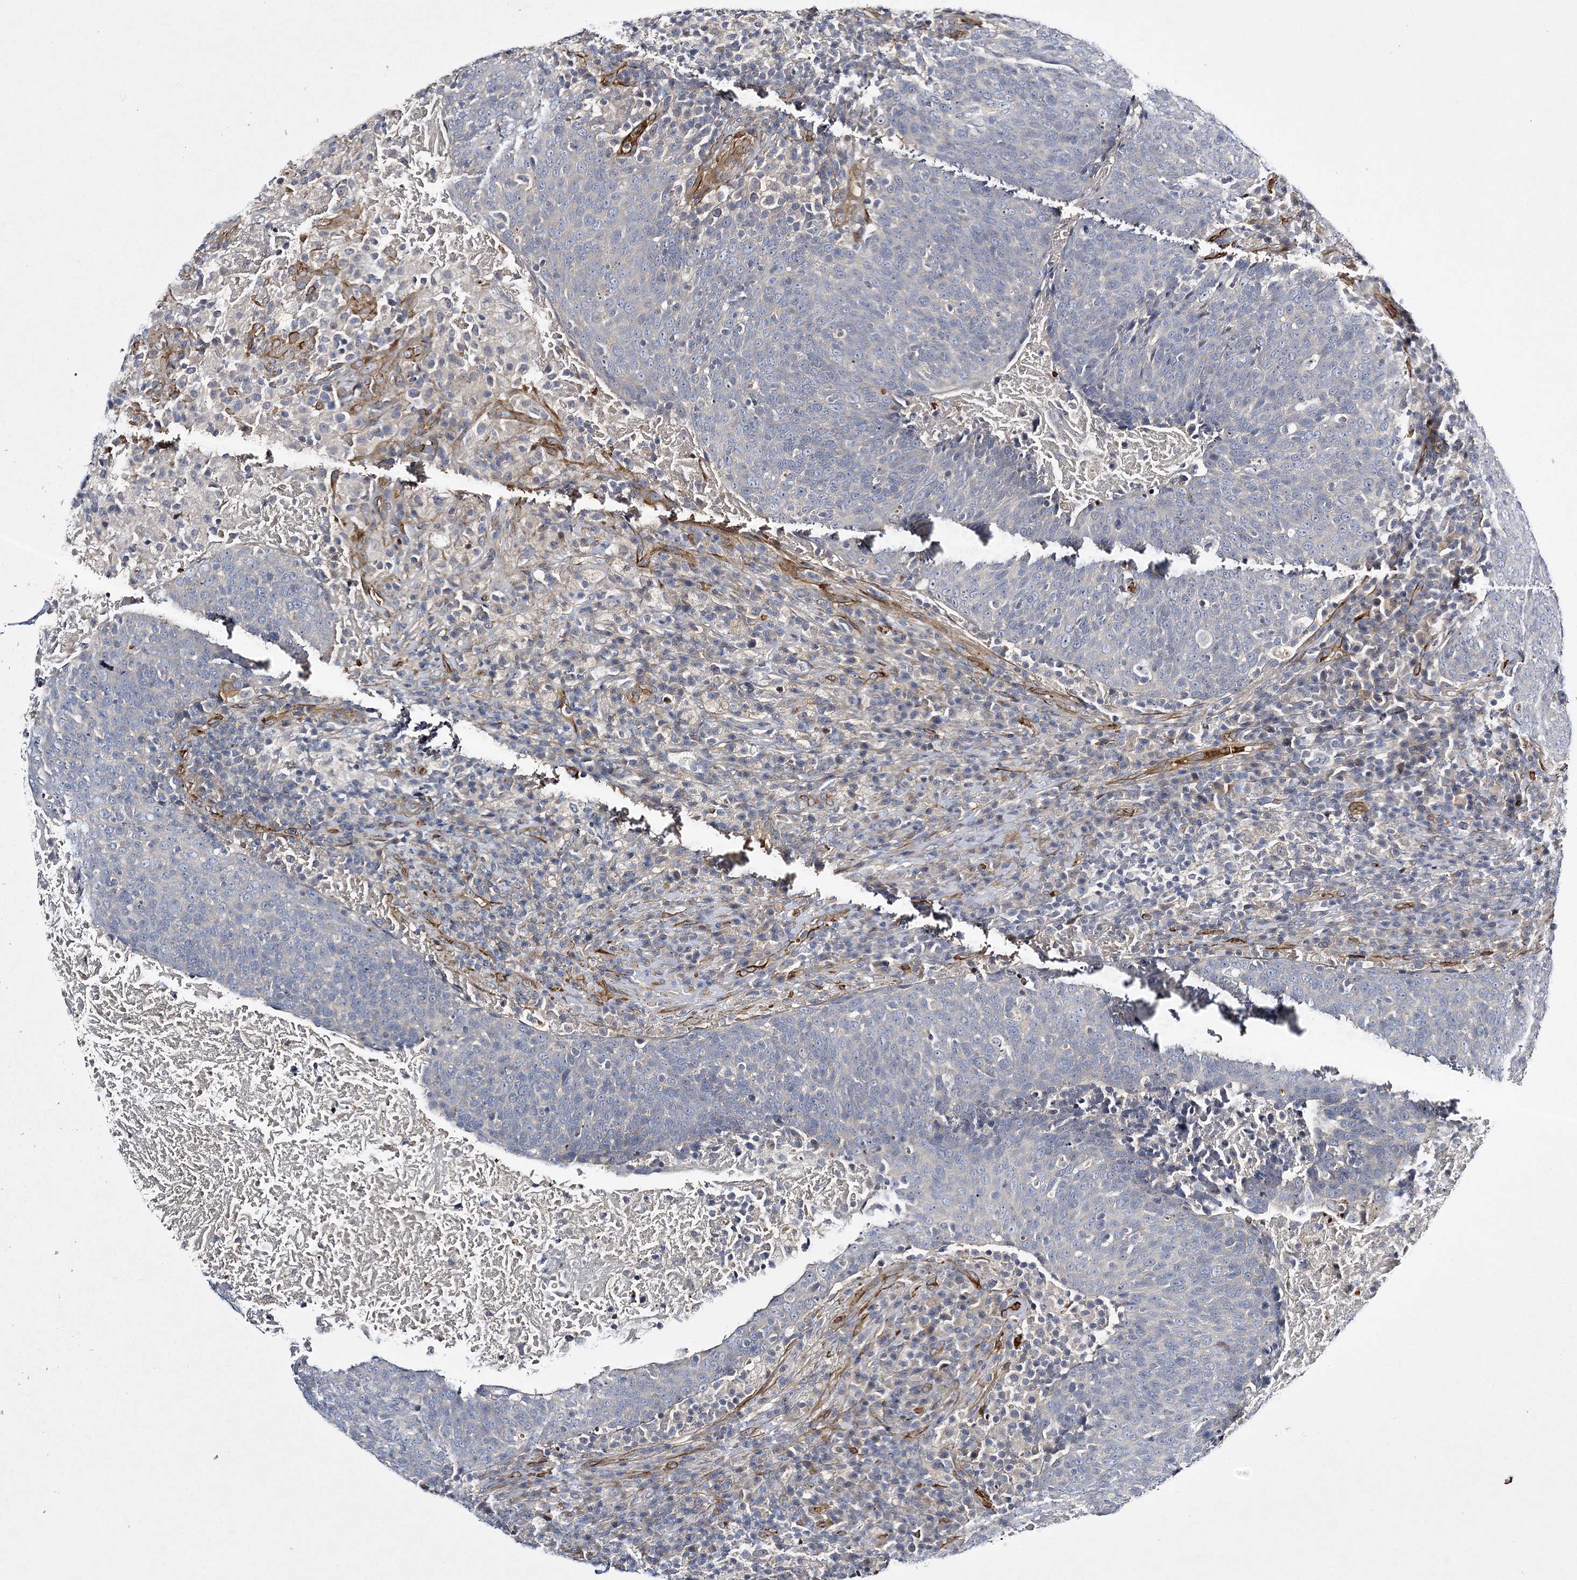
{"staining": {"intensity": "negative", "quantity": "none", "location": "none"}, "tissue": "head and neck cancer", "cell_type": "Tumor cells", "image_type": "cancer", "snomed": [{"axis": "morphology", "description": "Squamous cell carcinoma, NOS"}, {"axis": "morphology", "description": "Squamous cell carcinoma, metastatic, NOS"}, {"axis": "topography", "description": "Lymph node"}, {"axis": "topography", "description": "Head-Neck"}], "caption": "Immunohistochemistry (IHC) micrograph of neoplastic tissue: head and neck cancer stained with DAB displays no significant protein expression in tumor cells.", "gene": "CALN1", "patient": {"sex": "male", "age": 62}}